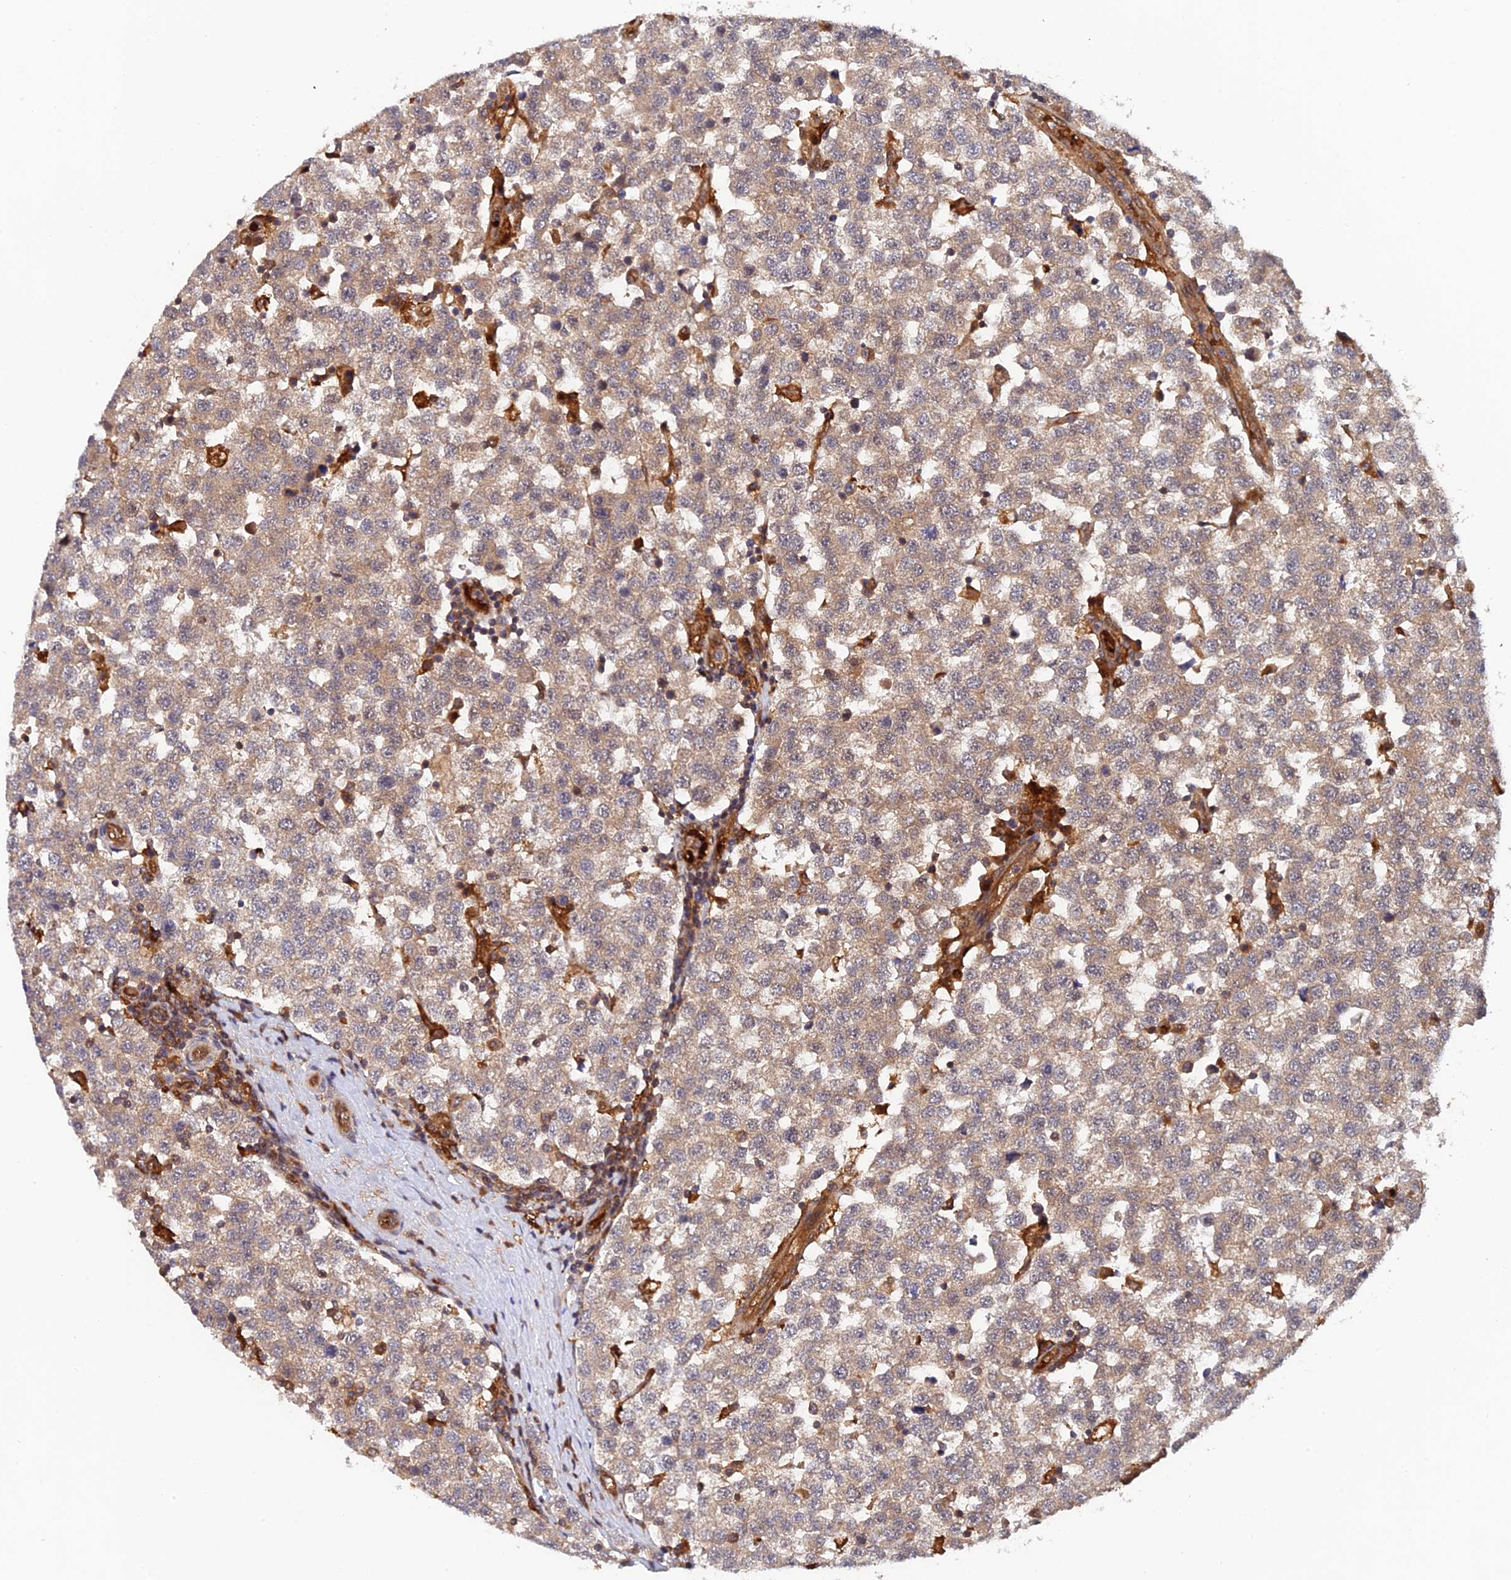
{"staining": {"intensity": "moderate", "quantity": ">75%", "location": "cytoplasmic/membranous"}, "tissue": "testis cancer", "cell_type": "Tumor cells", "image_type": "cancer", "snomed": [{"axis": "morphology", "description": "Seminoma, NOS"}, {"axis": "topography", "description": "Testis"}], "caption": "Human testis cancer stained with a brown dye demonstrates moderate cytoplasmic/membranous positive expression in approximately >75% of tumor cells.", "gene": "ARL2BP", "patient": {"sex": "male", "age": 34}}